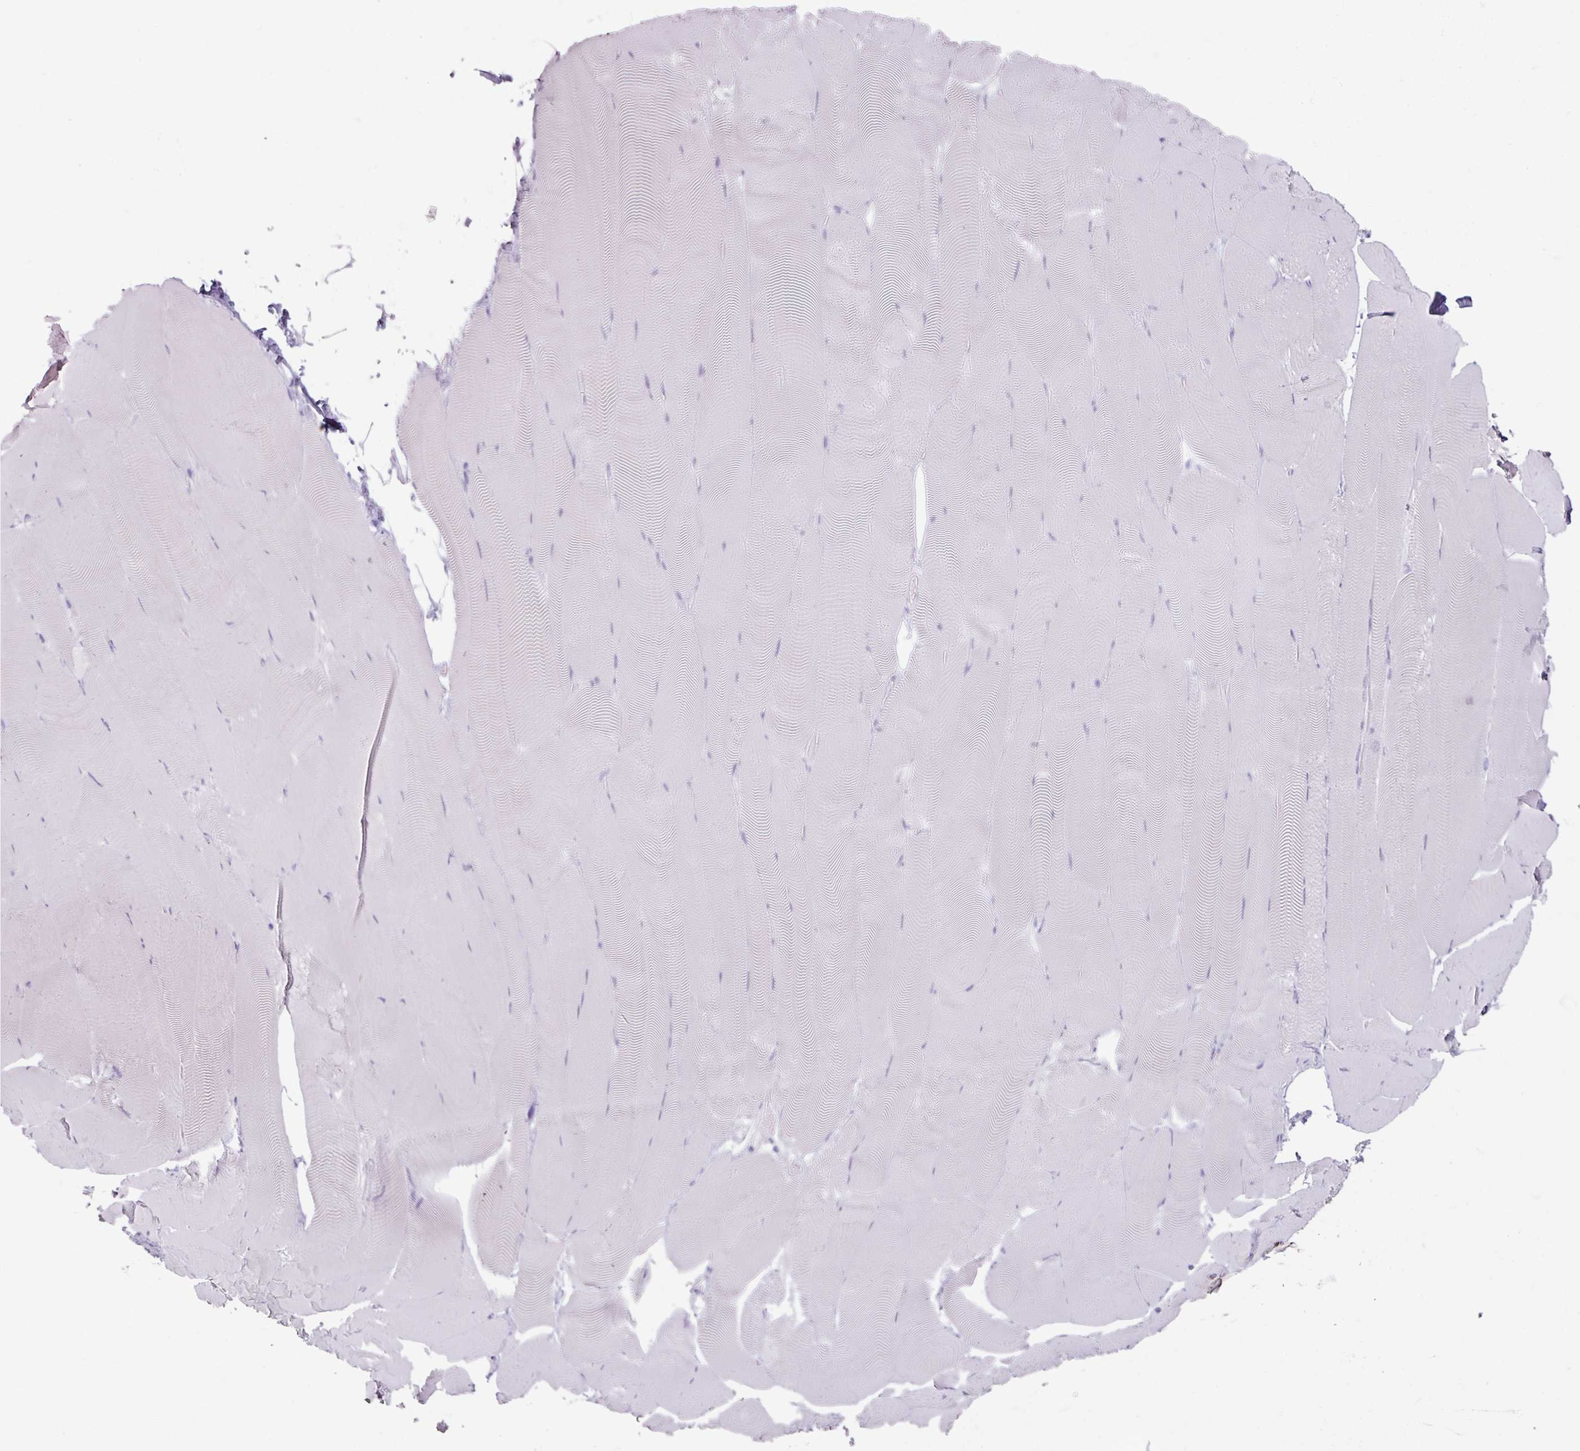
{"staining": {"intensity": "negative", "quantity": "none", "location": "none"}, "tissue": "skeletal muscle", "cell_type": "Myocytes", "image_type": "normal", "snomed": [{"axis": "morphology", "description": "Normal tissue, NOS"}, {"axis": "topography", "description": "Skeletal muscle"}], "caption": "Myocytes show no significant expression in unremarkable skeletal muscle. Nuclei are stained in blue.", "gene": "ARG1", "patient": {"sex": "female", "age": 64}}